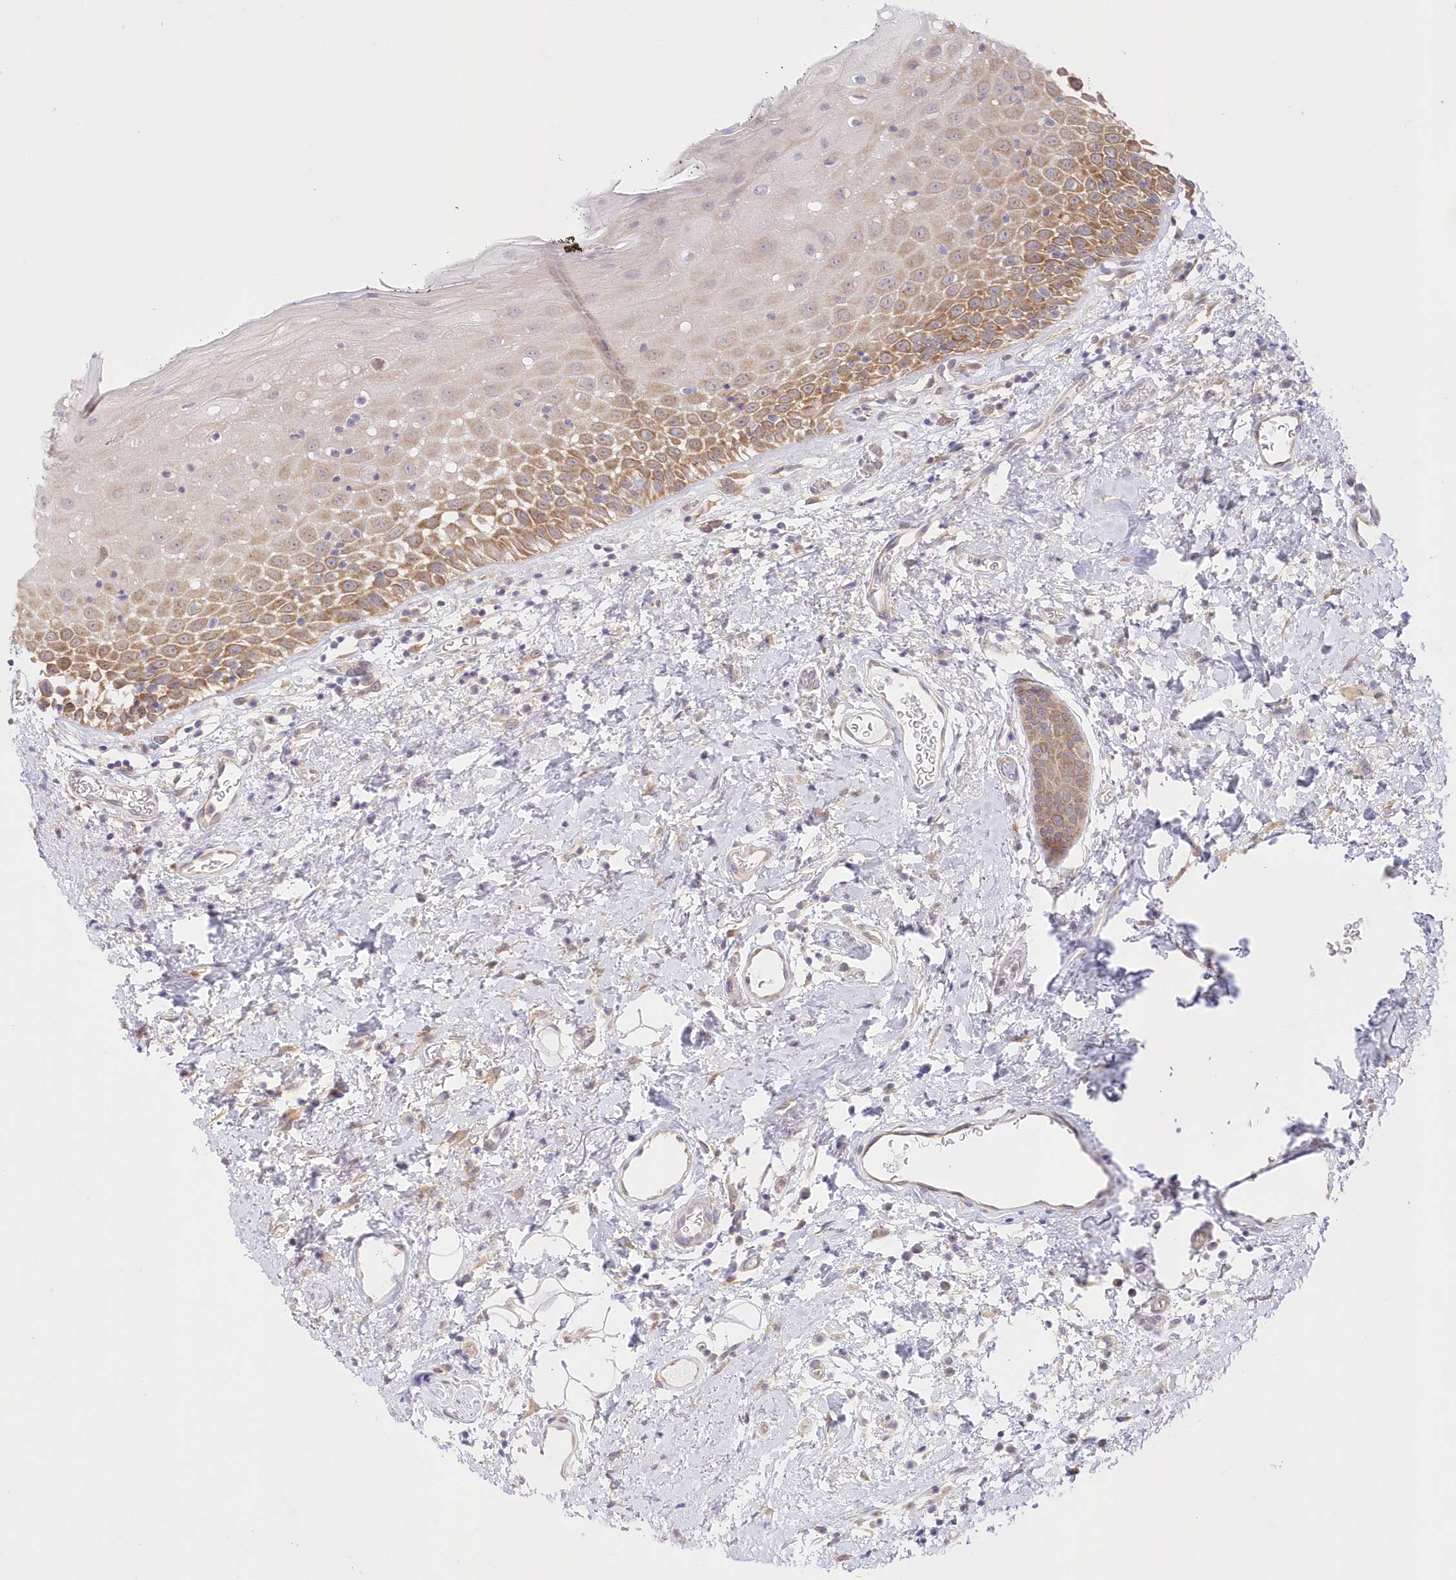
{"staining": {"intensity": "moderate", "quantity": "25%-75%", "location": "cytoplasmic/membranous"}, "tissue": "oral mucosa", "cell_type": "Squamous epithelial cells", "image_type": "normal", "snomed": [{"axis": "morphology", "description": "Normal tissue, NOS"}, {"axis": "topography", "description": "Oral tissue"}], "caption": "Oral mucosa stained for a protein (brown) demonstrates moderate cytoplasmic/membranous positive expression in about 25%-75% of squamous epithelial cells.", "gene": "RNPEP", "patient": {"sex": "male", "age": 74}}